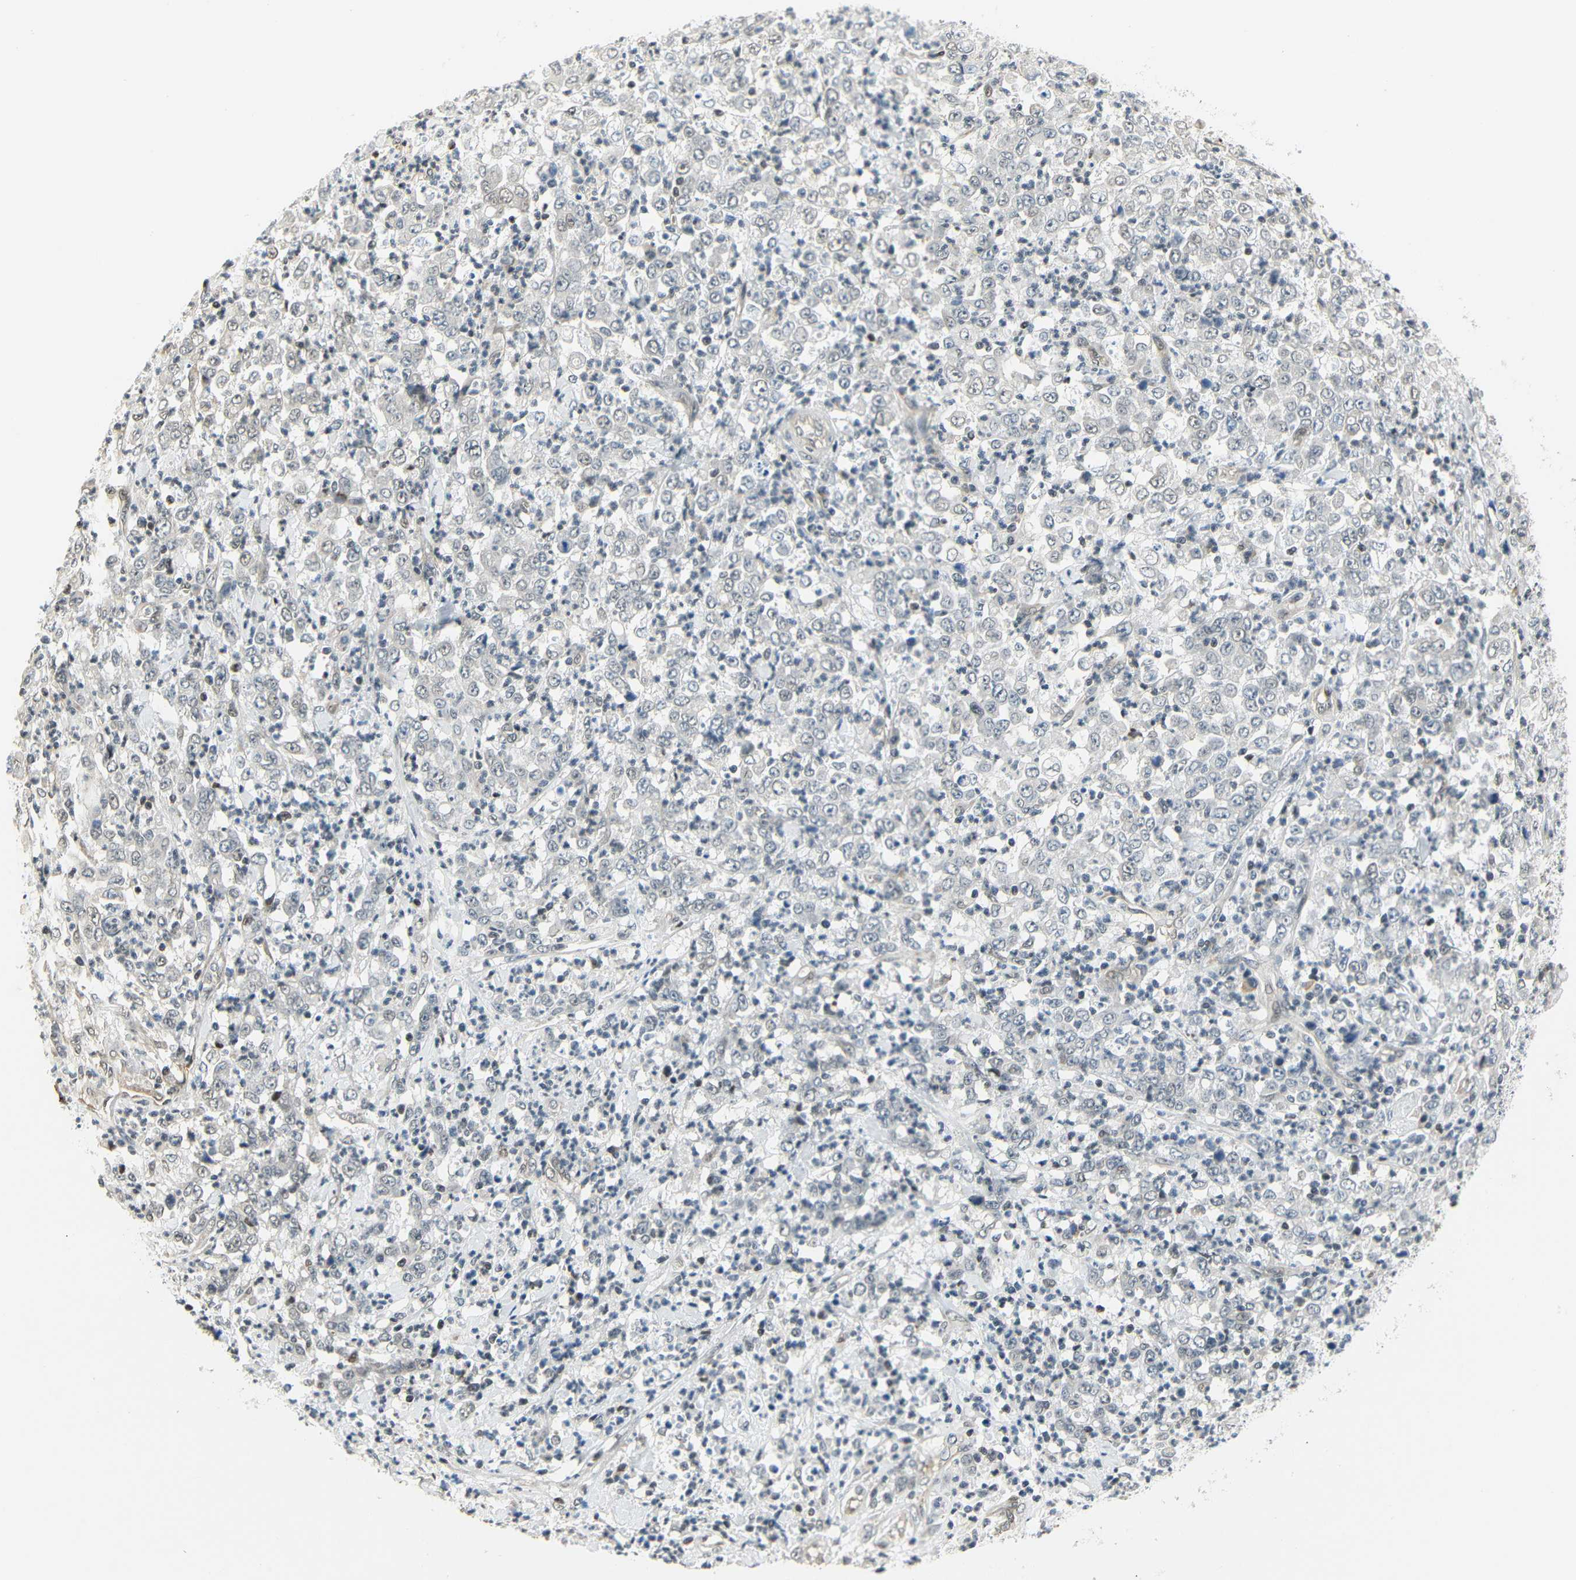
{"staining": {"intensity": "weak", "quantity": "<25%", "location": "nuclear"}, "tissue": "stomach cancer", "cell_type": "Tumor cells", "image_type": "cancer", "snomed": [{"axis": "morphology", "description": "Adenocarcinoma, NOS"}, {"axis": "topography", "description": "Stomach, lower"}], "caption": "The IHC histopathology image has no significant staining in tumor cells of stomach cancer (adenocarcinoma) tissue.", "gene": "IMPG2", "patient": {"sex": "female", "age": 71}}